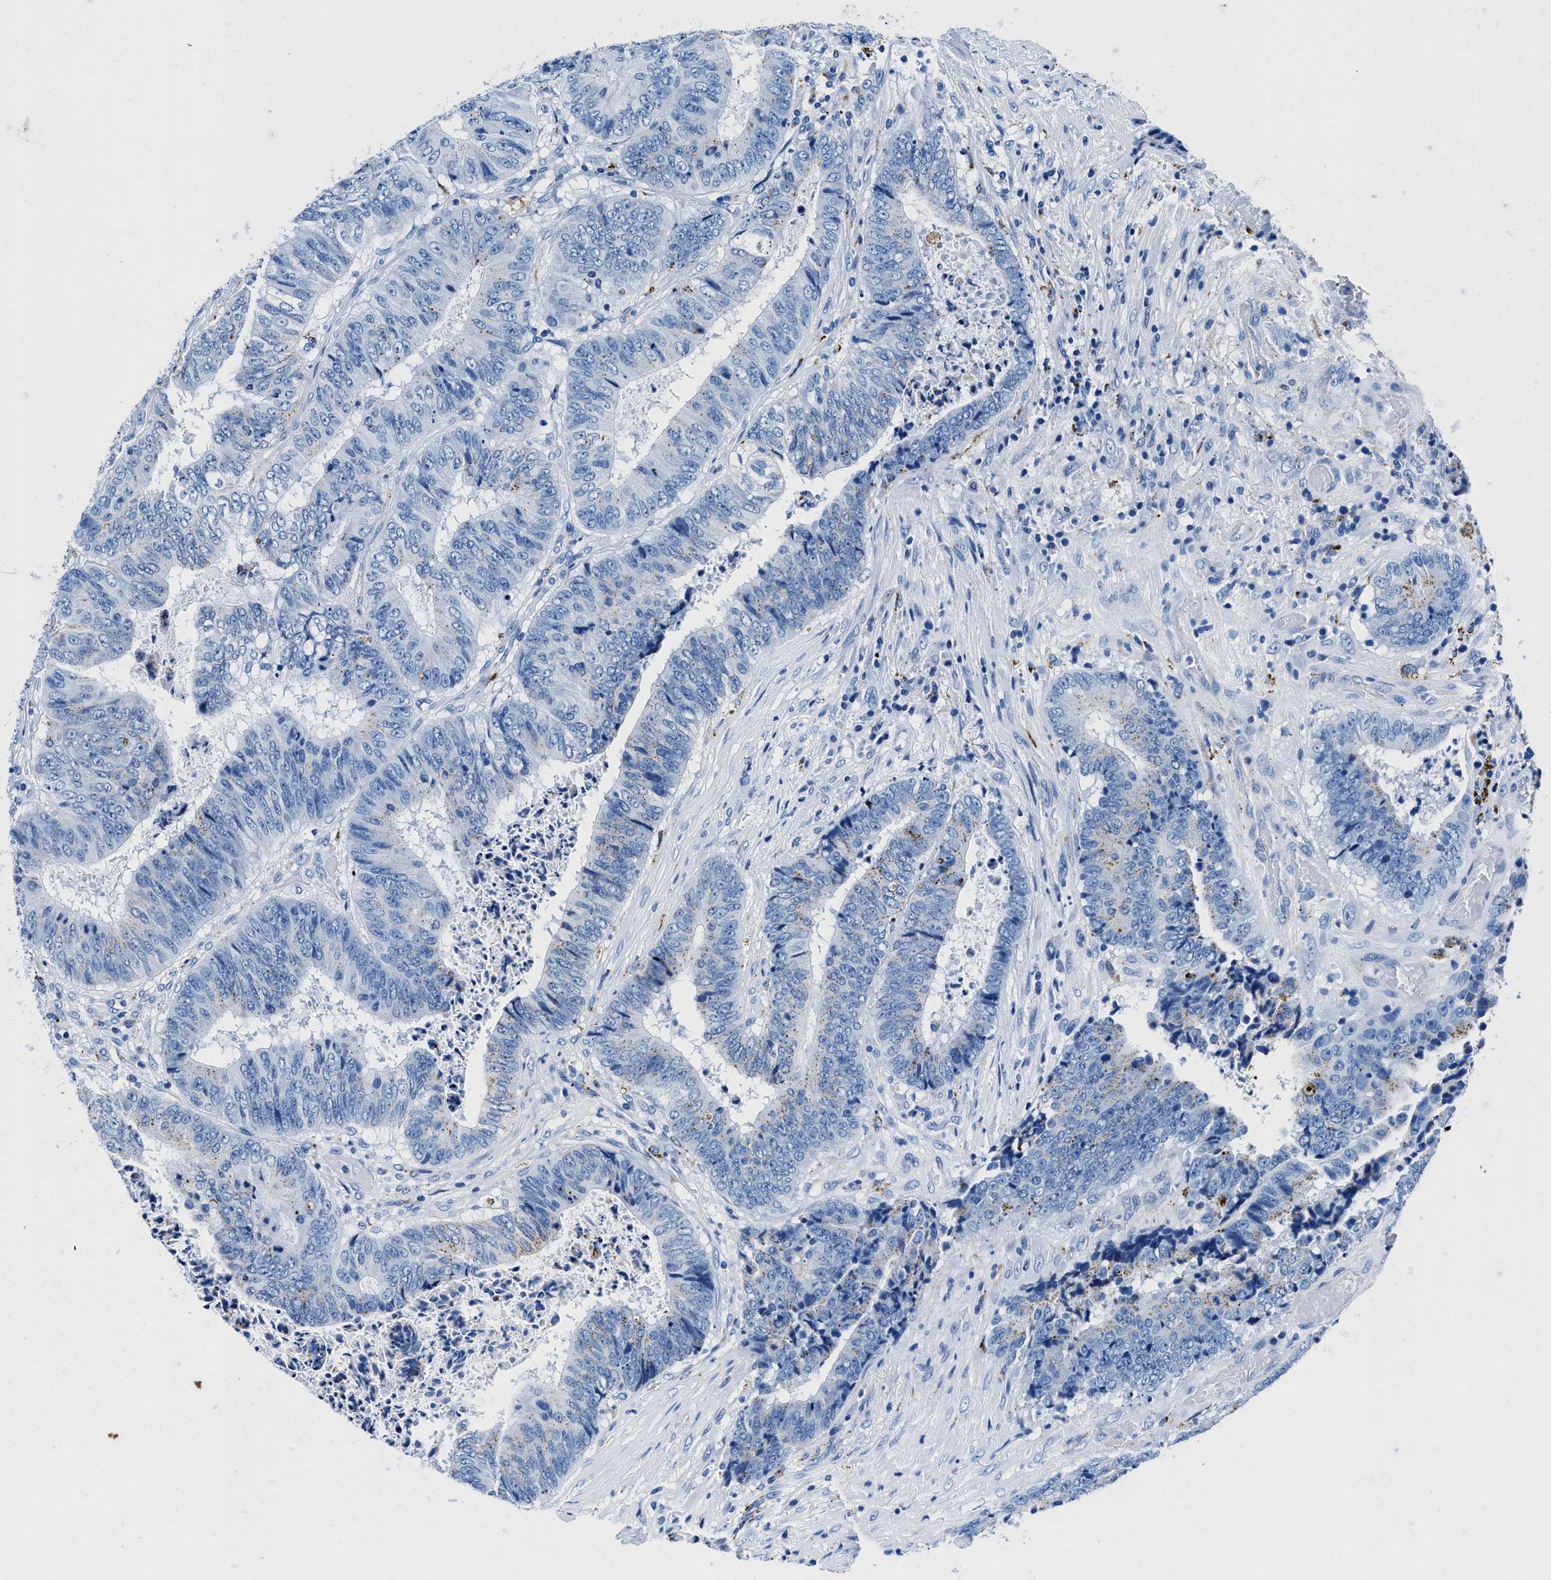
{"staining": {"intensity": "moderate", "quantity": "<25%", "location": "cytoplasmic/membranous"}, "tissue": "colorectal cancer", "cell_type": "Tumor cells", "image_type": "cancer", "snomed": [{"axis": "morphology", "description": "Adenocarcinoma, NOS"}, {"axis": "topography", "description": "Rectum"}], "caption": "DAB immunohistochemical staining of human adenocarcinoma (colorectal) displays moderate cytoplasmic/membranous protein expression in approximately <25% of tumor cells.", "gene": "OR14K1", "patient": {"sex": "male", "age": 72}}